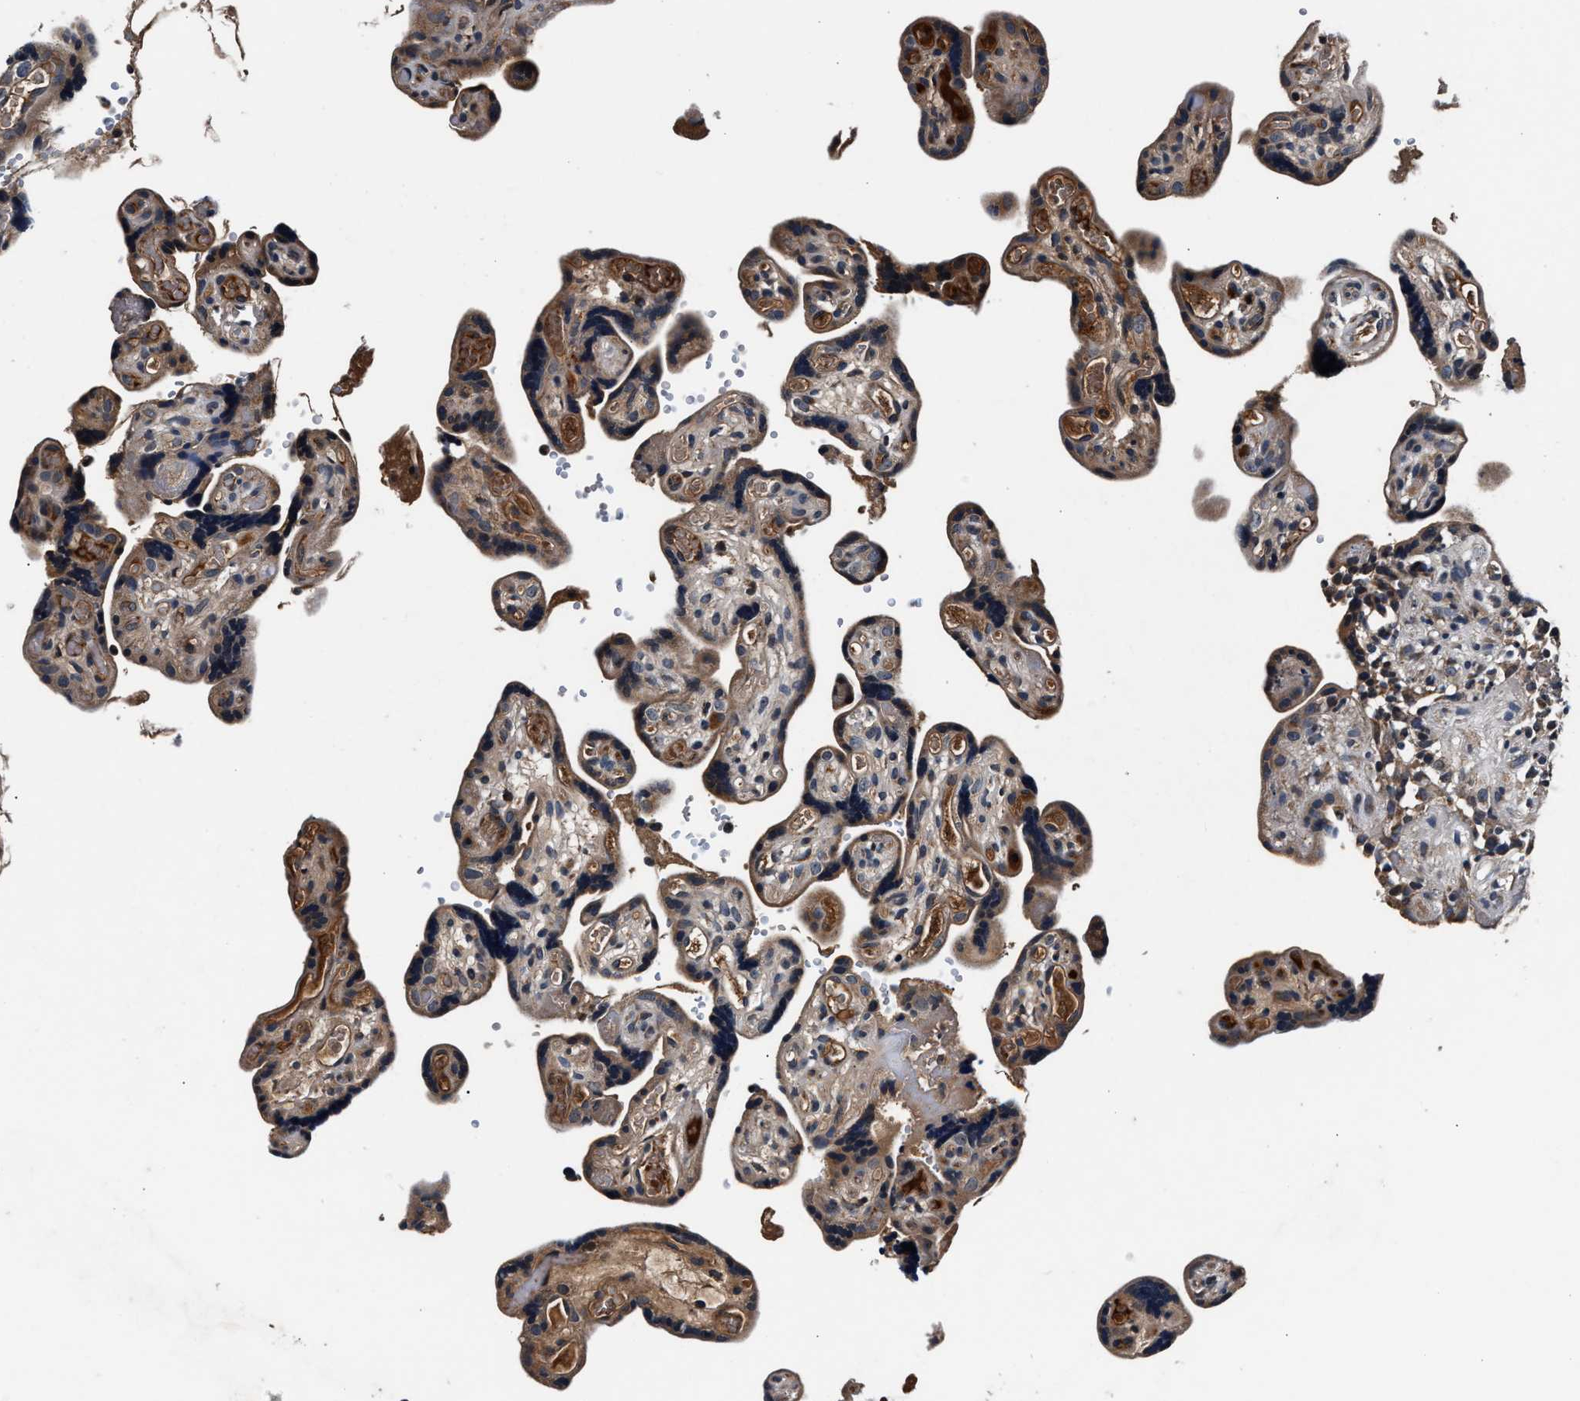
{"staining": {"intensity": "moderate", "quantity": ">75%", "location": "cytoplasmic/membranous"}, "tissue": "placenta", "cell_type": "Decidual cells", "image_type": "normal", "snomed": [{"axis": "morphology", "description": "Normal tissue, NOS"}, {"axis": "topography", "description": "Placenta"}], "caption": "Immunohistochemistry (IHC) photomicrograph of benign placenta stained for a protein (brown), which shows medium levels of moderate cytoplasmic/membranous staining in about >75% of decidual cells.", "gene": "IMMT", "patient": {"sex": "female", "age": 30}}